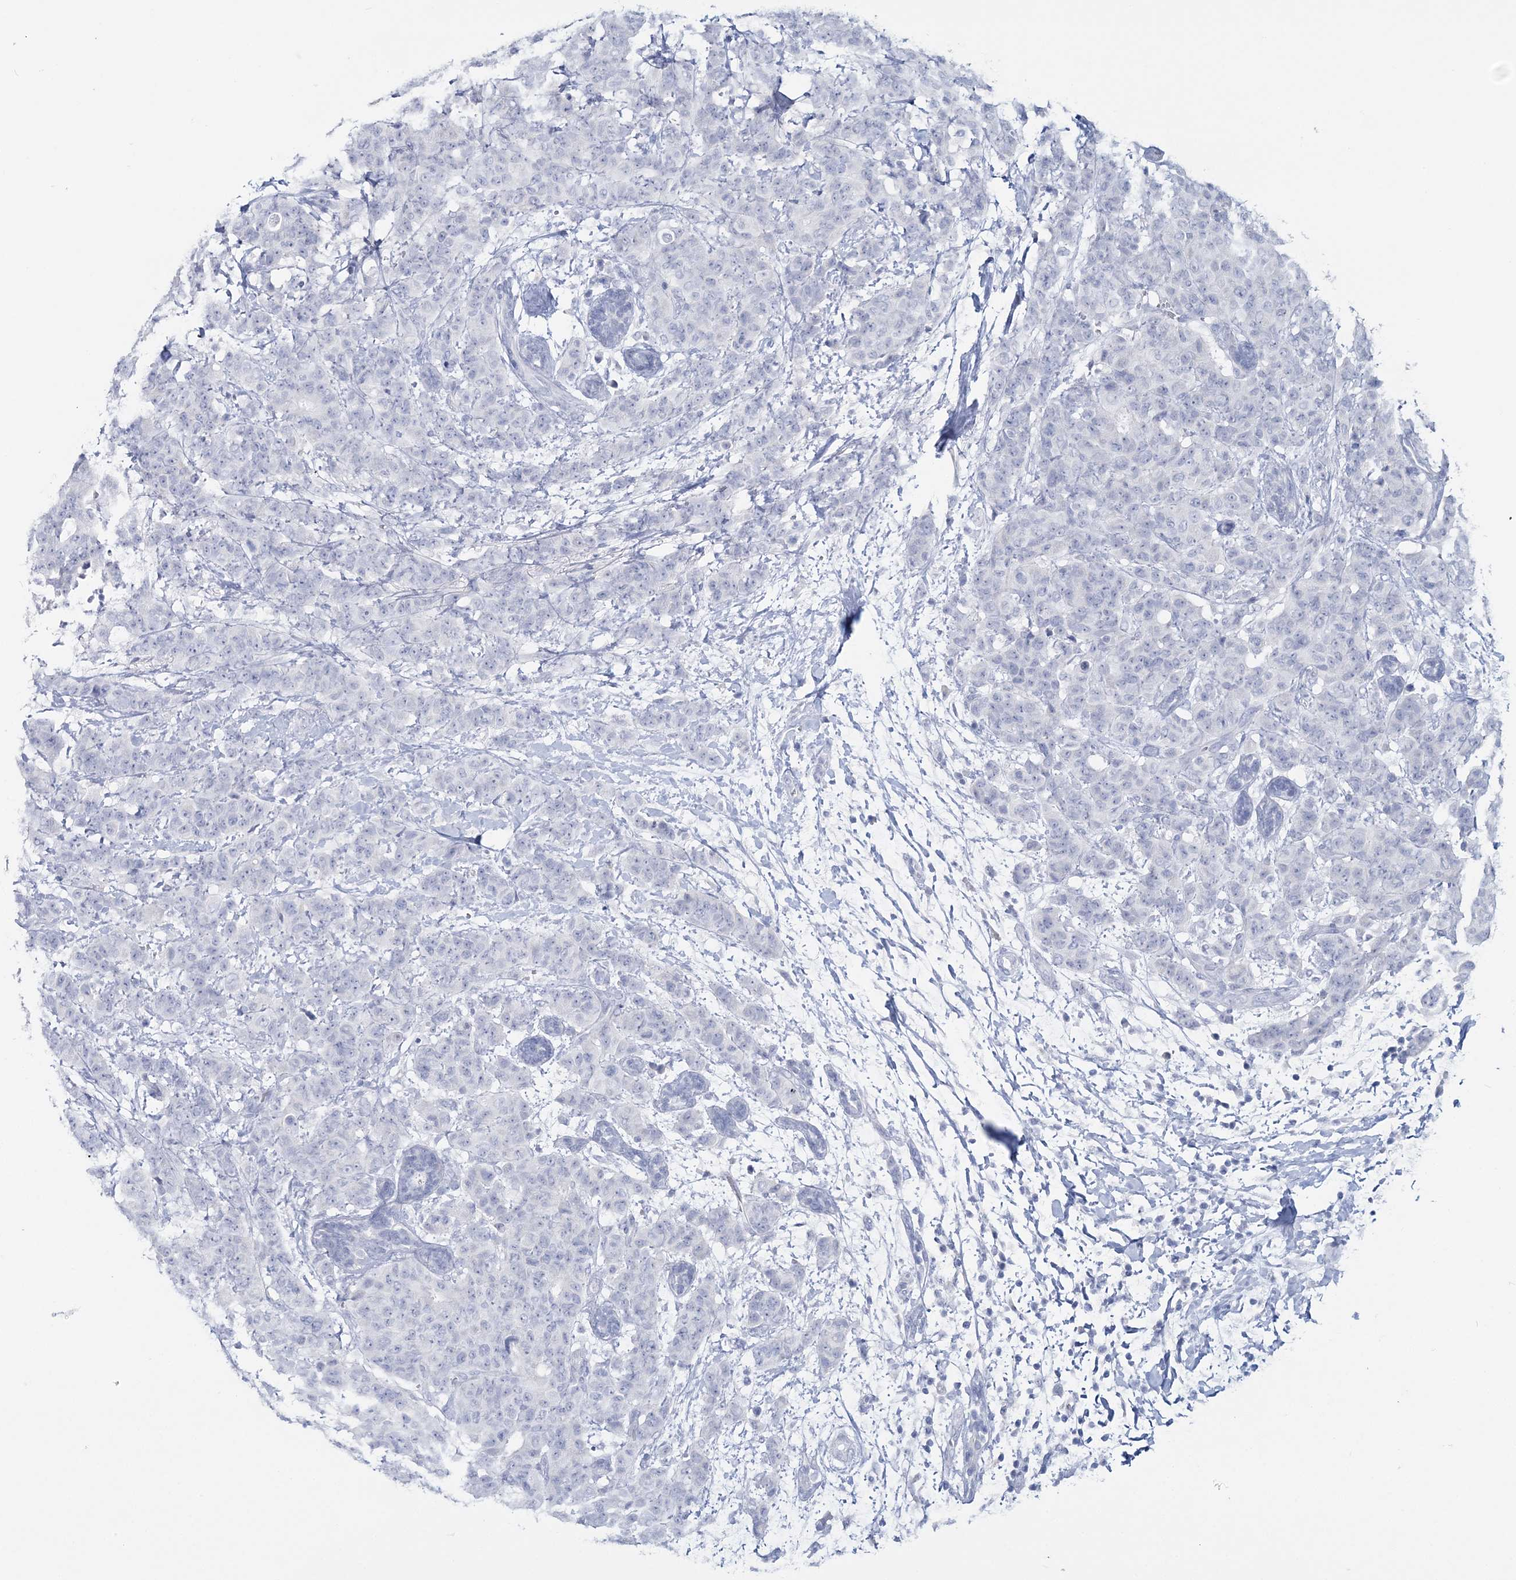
{"staining": {"intensity": "negative", "quantity": "none", "location": "none"}, "tissue": "breast cancer", "cell_type": "Tumor cells", "image_type": "cancer", "snomed": [{"axis": "morphology", "description": "Normal tissue, NOS"}, {"axis": "morphology", "description": "Duct carcinoma"}, {"axis": "topography", "description": "Breast"}], "caption": "Immunohistochemical staining of human breast cancer displays no significant expression in tumor cells. (DAB immunohistochemistry (IHC) with hematoxylin counter stain).", "gene": "CYP3A4", "patient": {"sex": "female", "age": 40}}